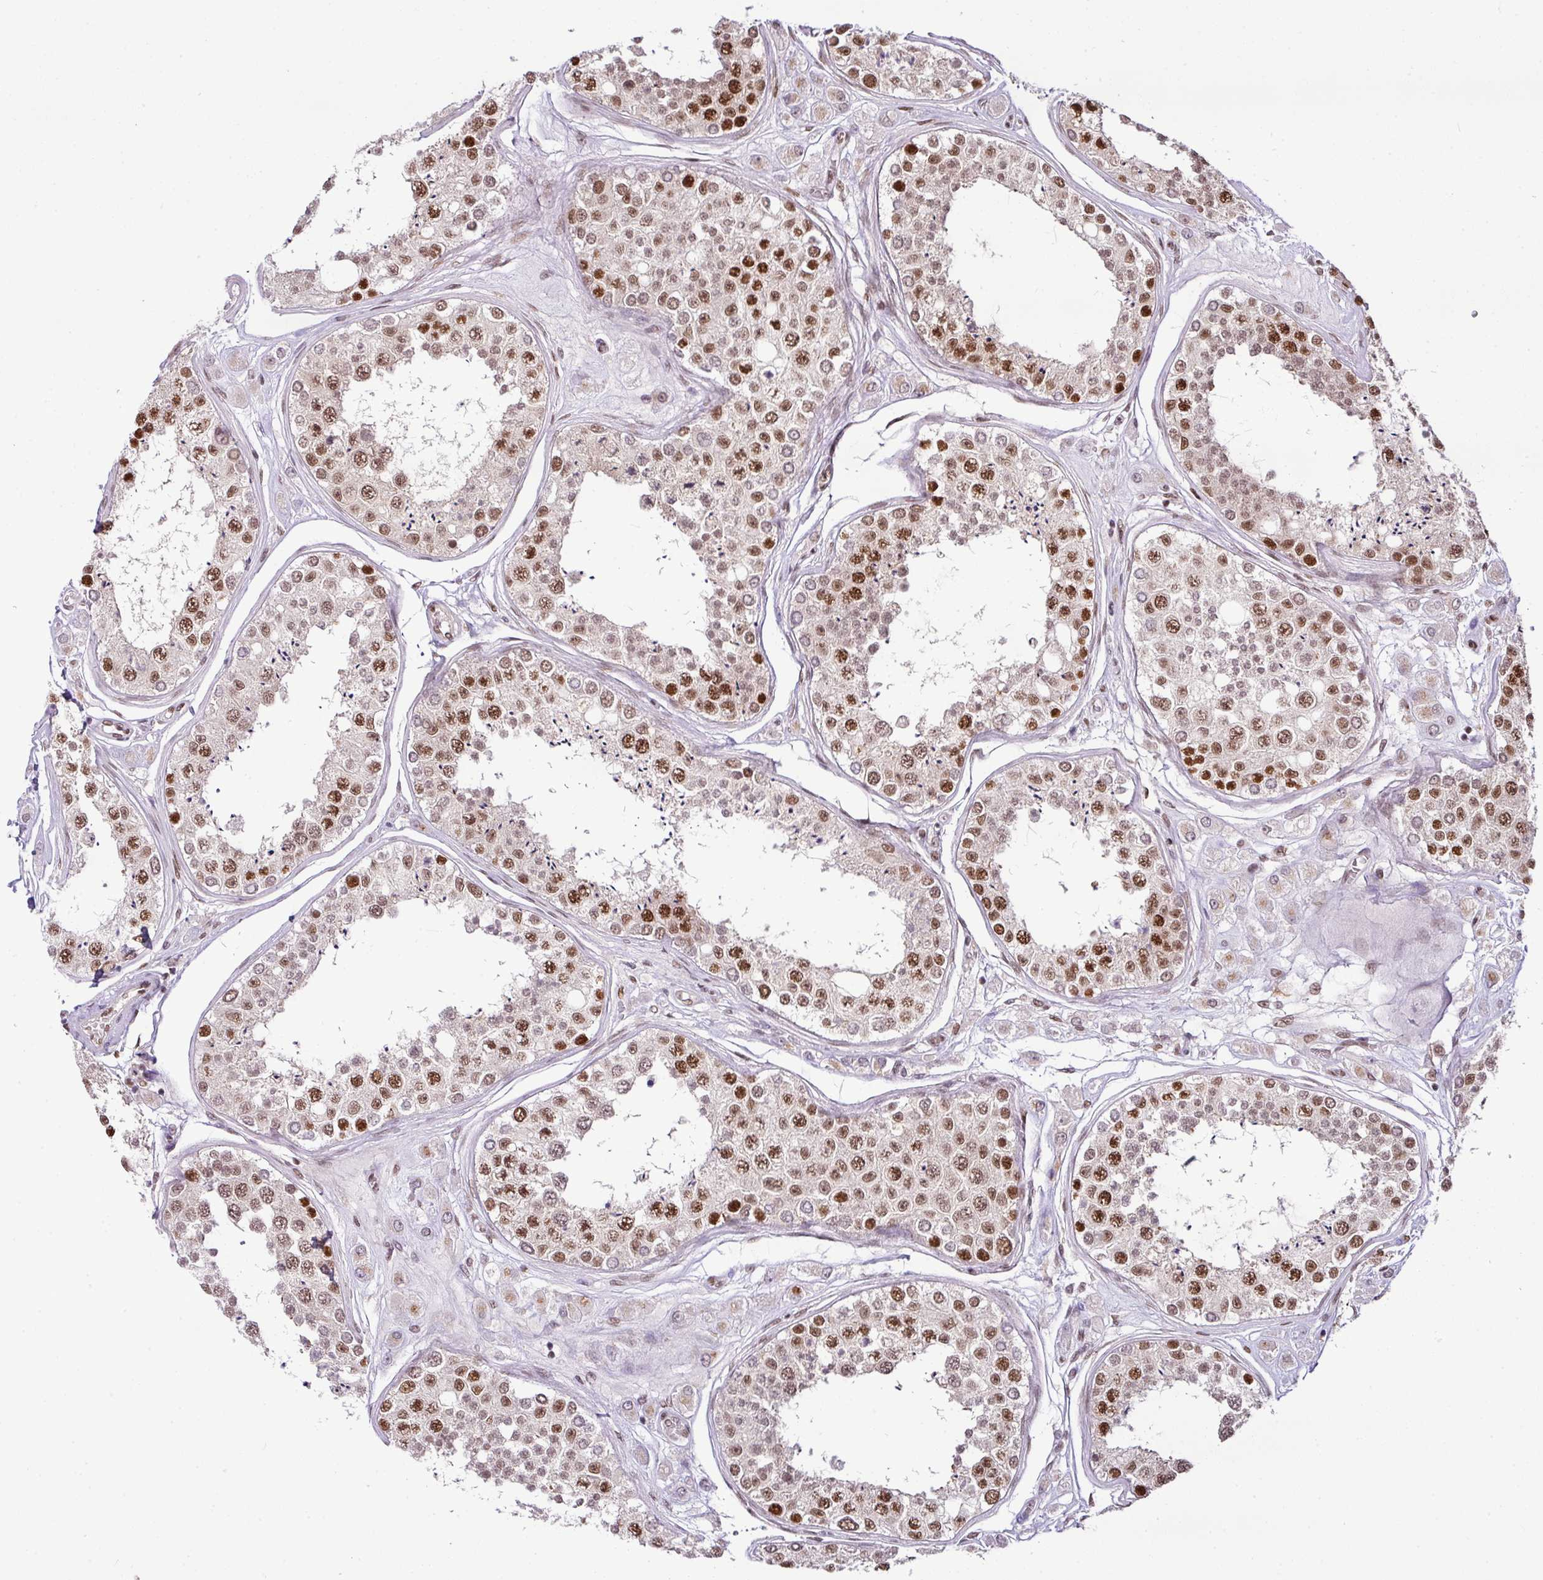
{"staining": {"intensity": "strong", "quantity": "25%-75%", "location": "nuclear"}, "tissue": "testis", "cell_type": "Cells in seminiferous ducts", "image_type": "normal", "snomed": [{"axis": "morphology", "description": "Normal tissue, NOS"}, {"axis": "topography", "description": "Testis"}], "caption": "Immunohistochemistry histopathology image of unremarkable testis: testis stained using immunohistochemistry demonstrates high levels of strong protein expression localized specifically in the nuclear of cells in seminiferous ducts, appearing as a nuclear brown color.", "gene": "PGAP4", "patient": {"sex": "male", "age": 25}}